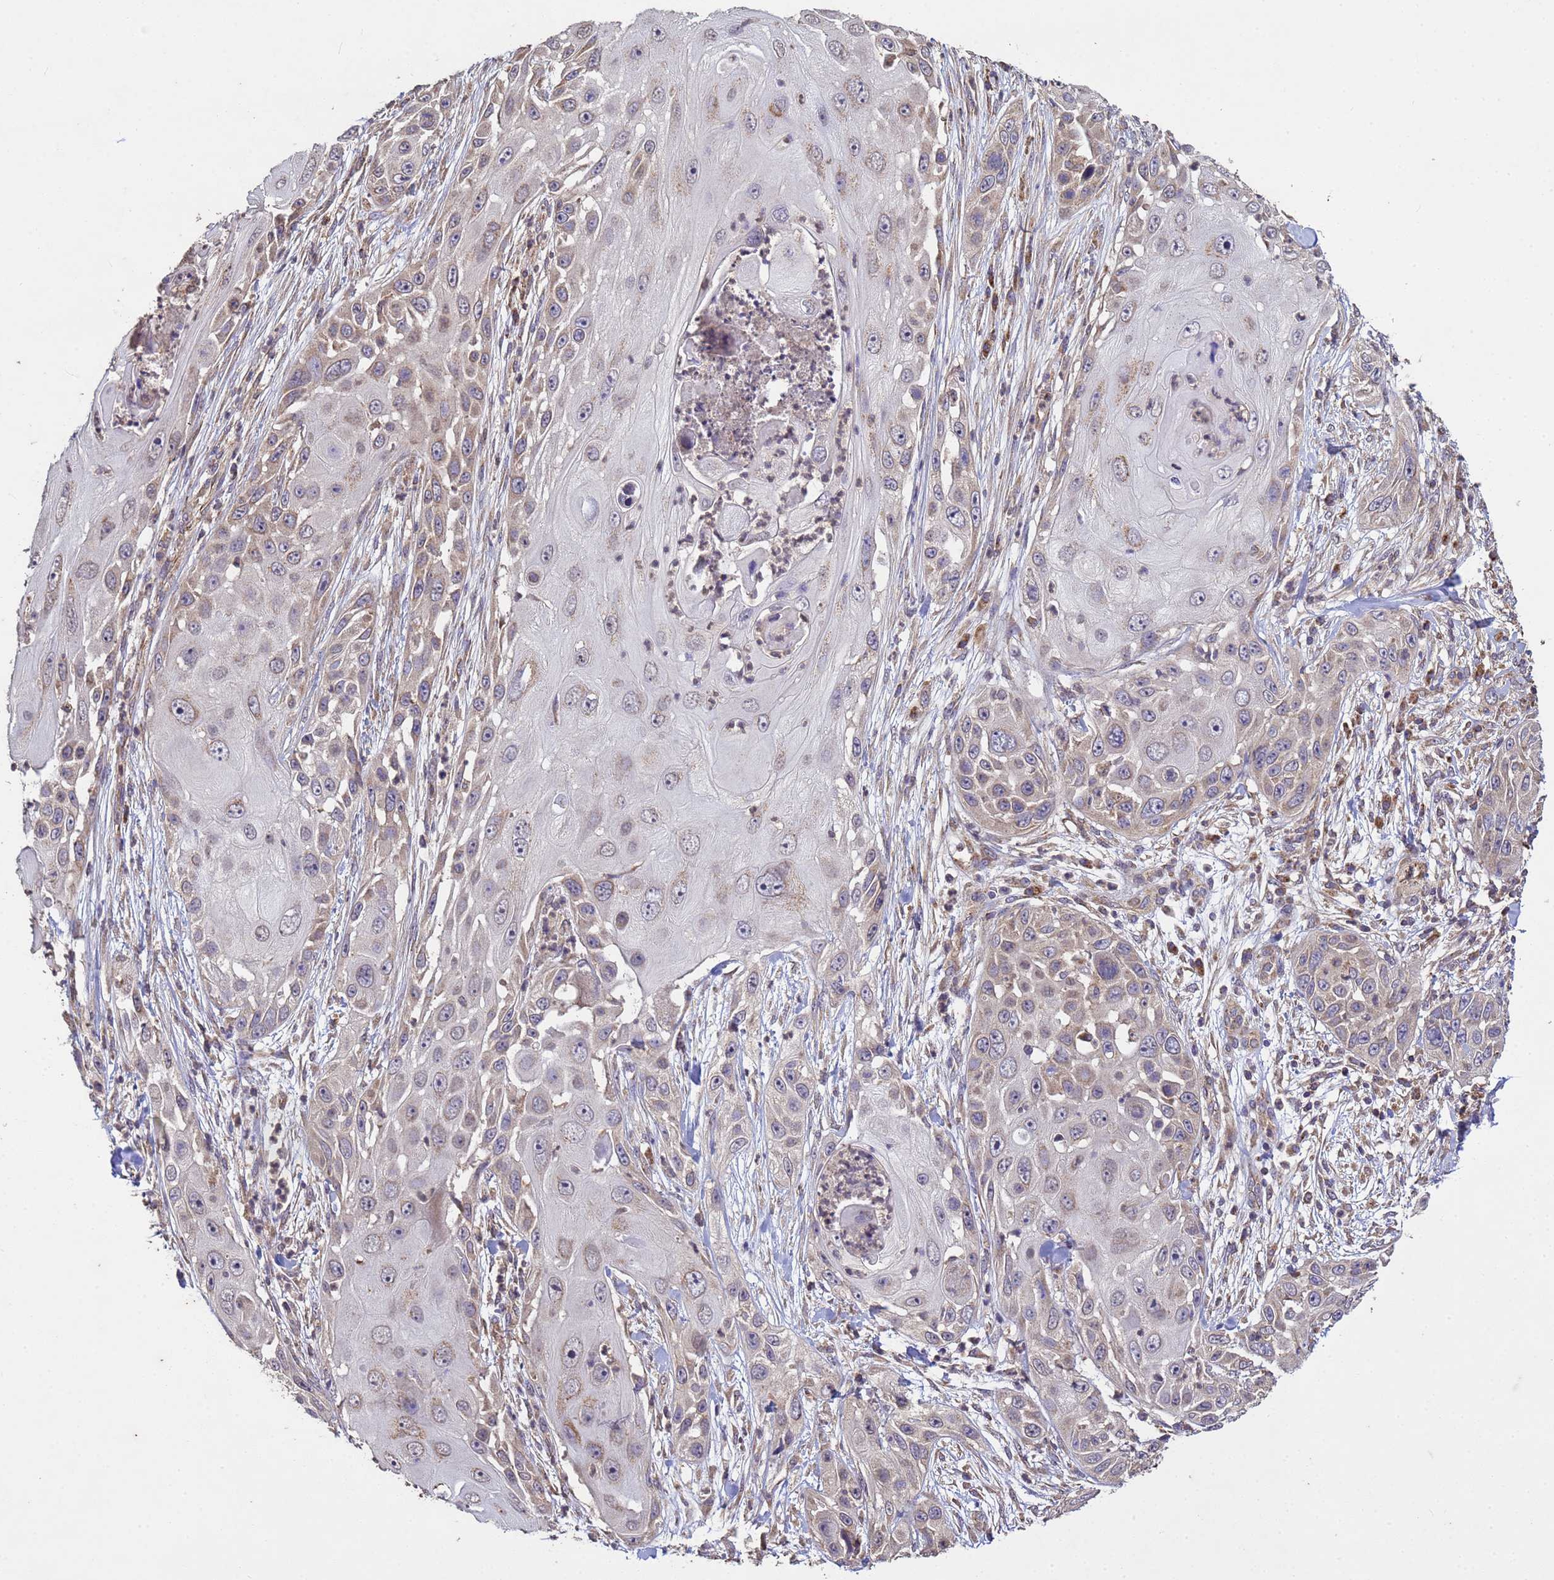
{"staining": {"intensity": "weak", "quantity": "<25%", "location": "cytoplasmic/membranous"}, "tissue": "skin cancer", "cell_type": "Tumor cells", "image_type": "cancer", "snomed": [{"axis": "morphology", "description": "Squamous cell carcinoma, NOS"}, {"axis": "topography", "description": "Skin"}], "caption": "The photomicrograph displays no significant expression in tumor cells of squamous cell carcinoma (skin). The staining is performed using DAB (3,3'-diaminobenzidine) brown chromogen with nuclei counter-stained in using hematoxylin.", "gene": "P2RX7", "patient": {"sex": "female", "age": 44}}